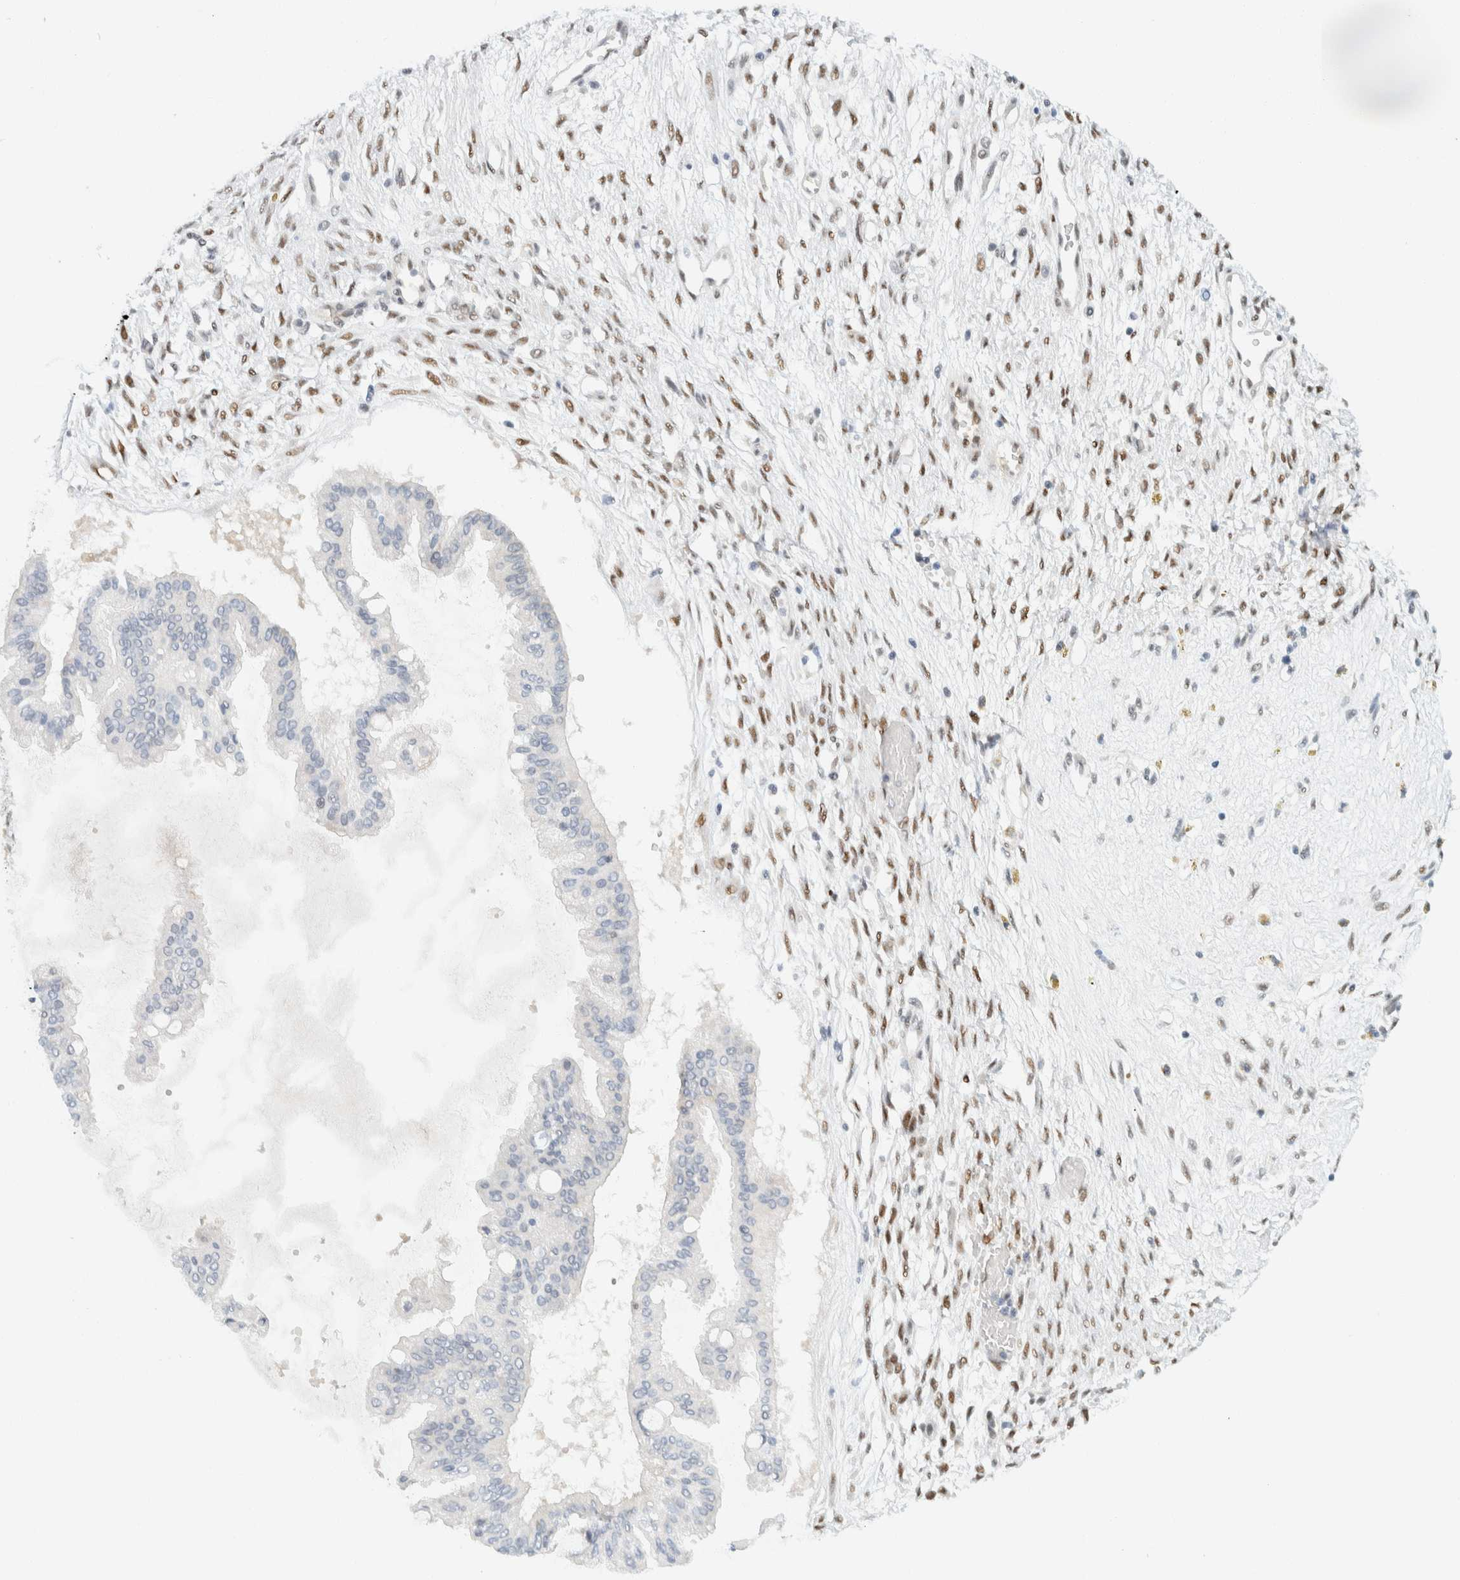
{"staining": {"intensity": "negative", "quantity": "none", "location": "none"}, "tissue": "ovarian cancer", "cell_type": "Tumor cells", "image_type": "cancer", "snomed": [{"axis": "morphology", "description": "Cystadenocarcinoma, mucinous, NOS"}, {"axis": "topography", "description": "Ovary"}], "caption": "High magnification brightfield microscopy of ovarian cancer (mucinous cystadenocarcinoma) stained with DAB (brown) and counterstained with hematoxylin (blue): tumor cells show no significant expression. (DAB immunohistochemistry (IHC), high magnification).", "gene": "ZNF683", "patient": {"sex": "female", "age": 73}}